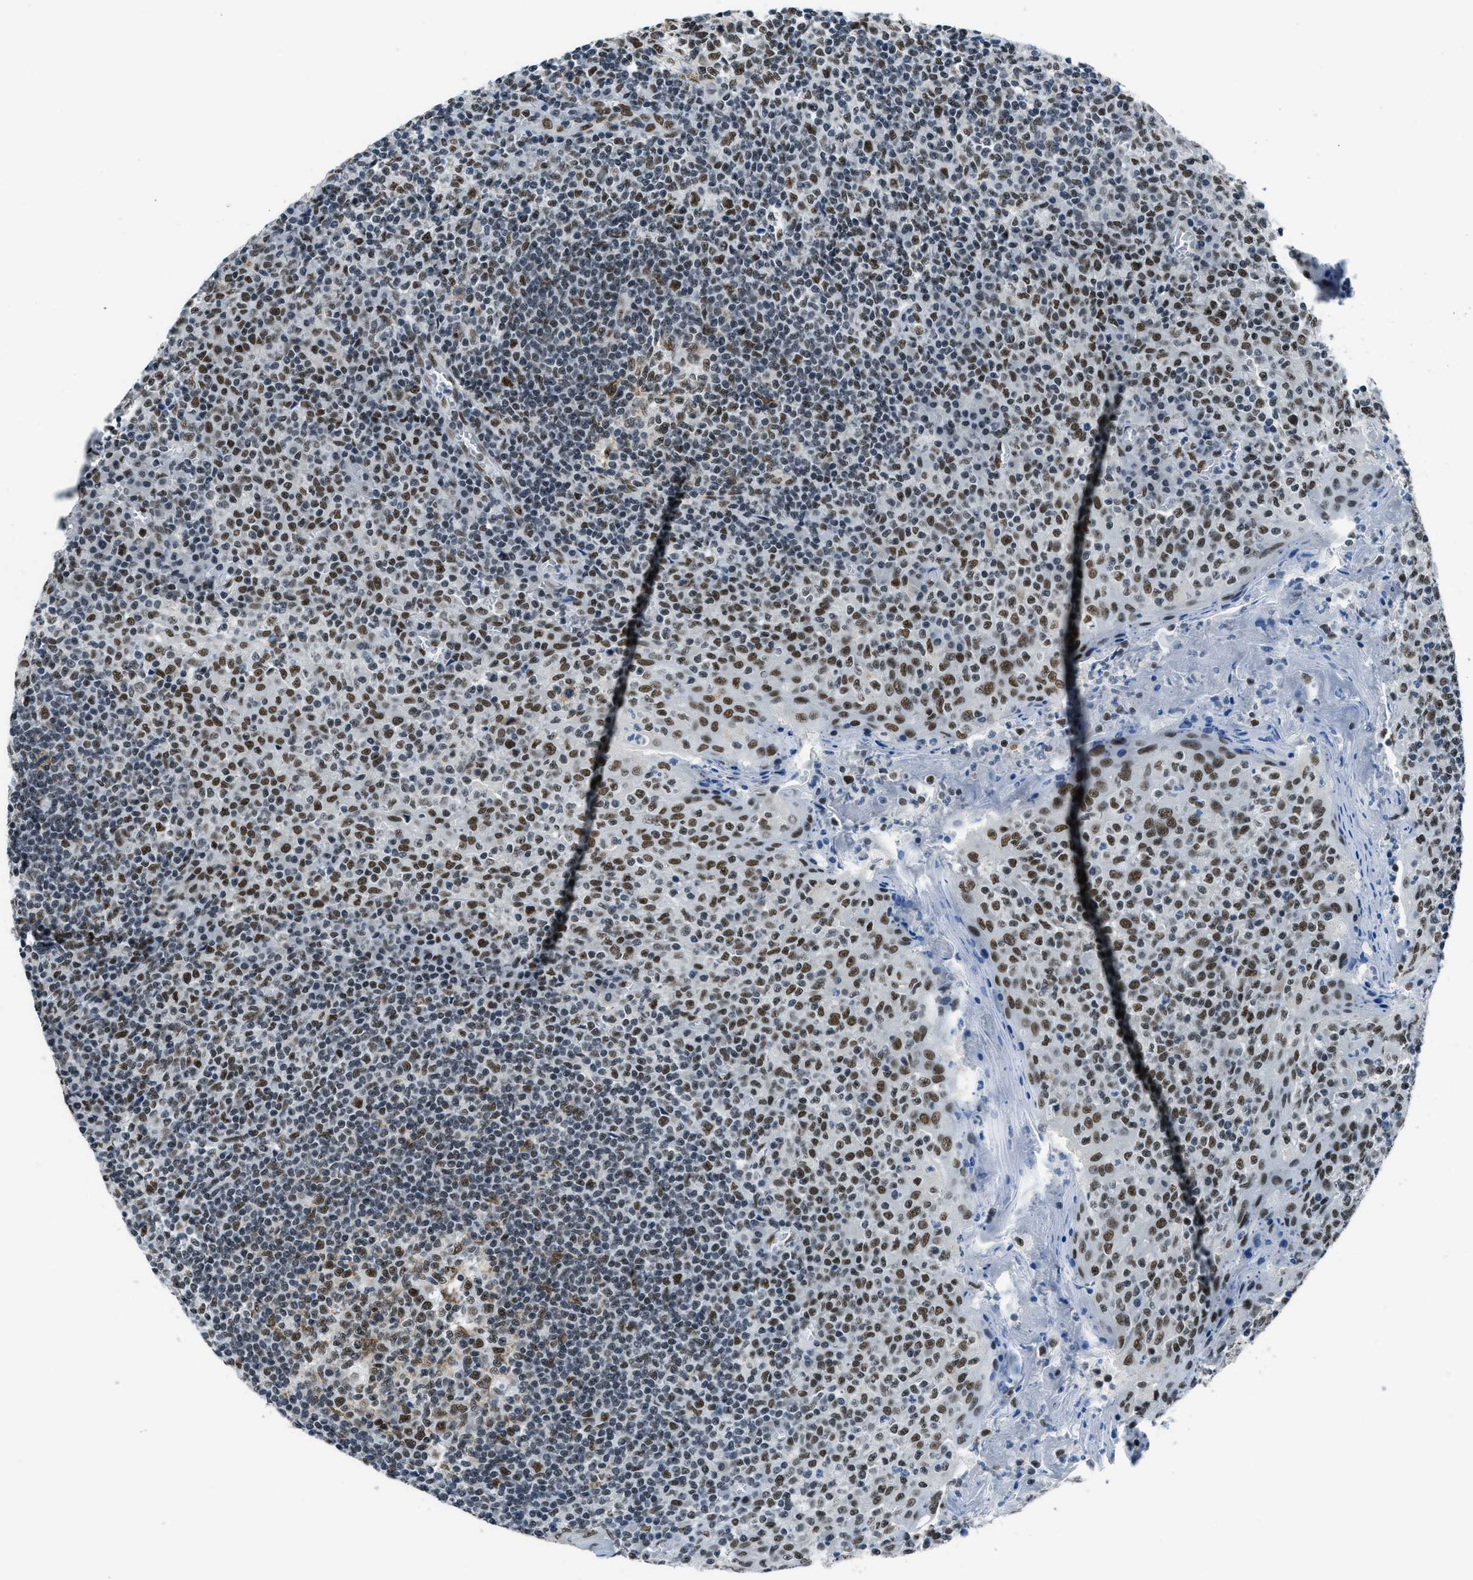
{"staining": {"intensity": "strong", "quantity": ">75%", "location": "nuclear"}, "tissue": "tonsil", "cell_type": "Germinal center cells", "image_type": "normal", "snomed": [{"axis": "morphology", "description": "Normal tissue, NOS"}, {"axis": "topography", "description": "Tonsil"}], "caption": "Protein staining exhibits strong nuclear positivity in approximately >75% of germinal center cells in normal tonsil. The staining was performed using DAB (3,3'-diaminobenzidine), with brown indicating positive protein expression. Nuclei are stained blue with hematoxylin.", "gene": "GATAD2B", "patient": {"sex": "female", "age": 19}}